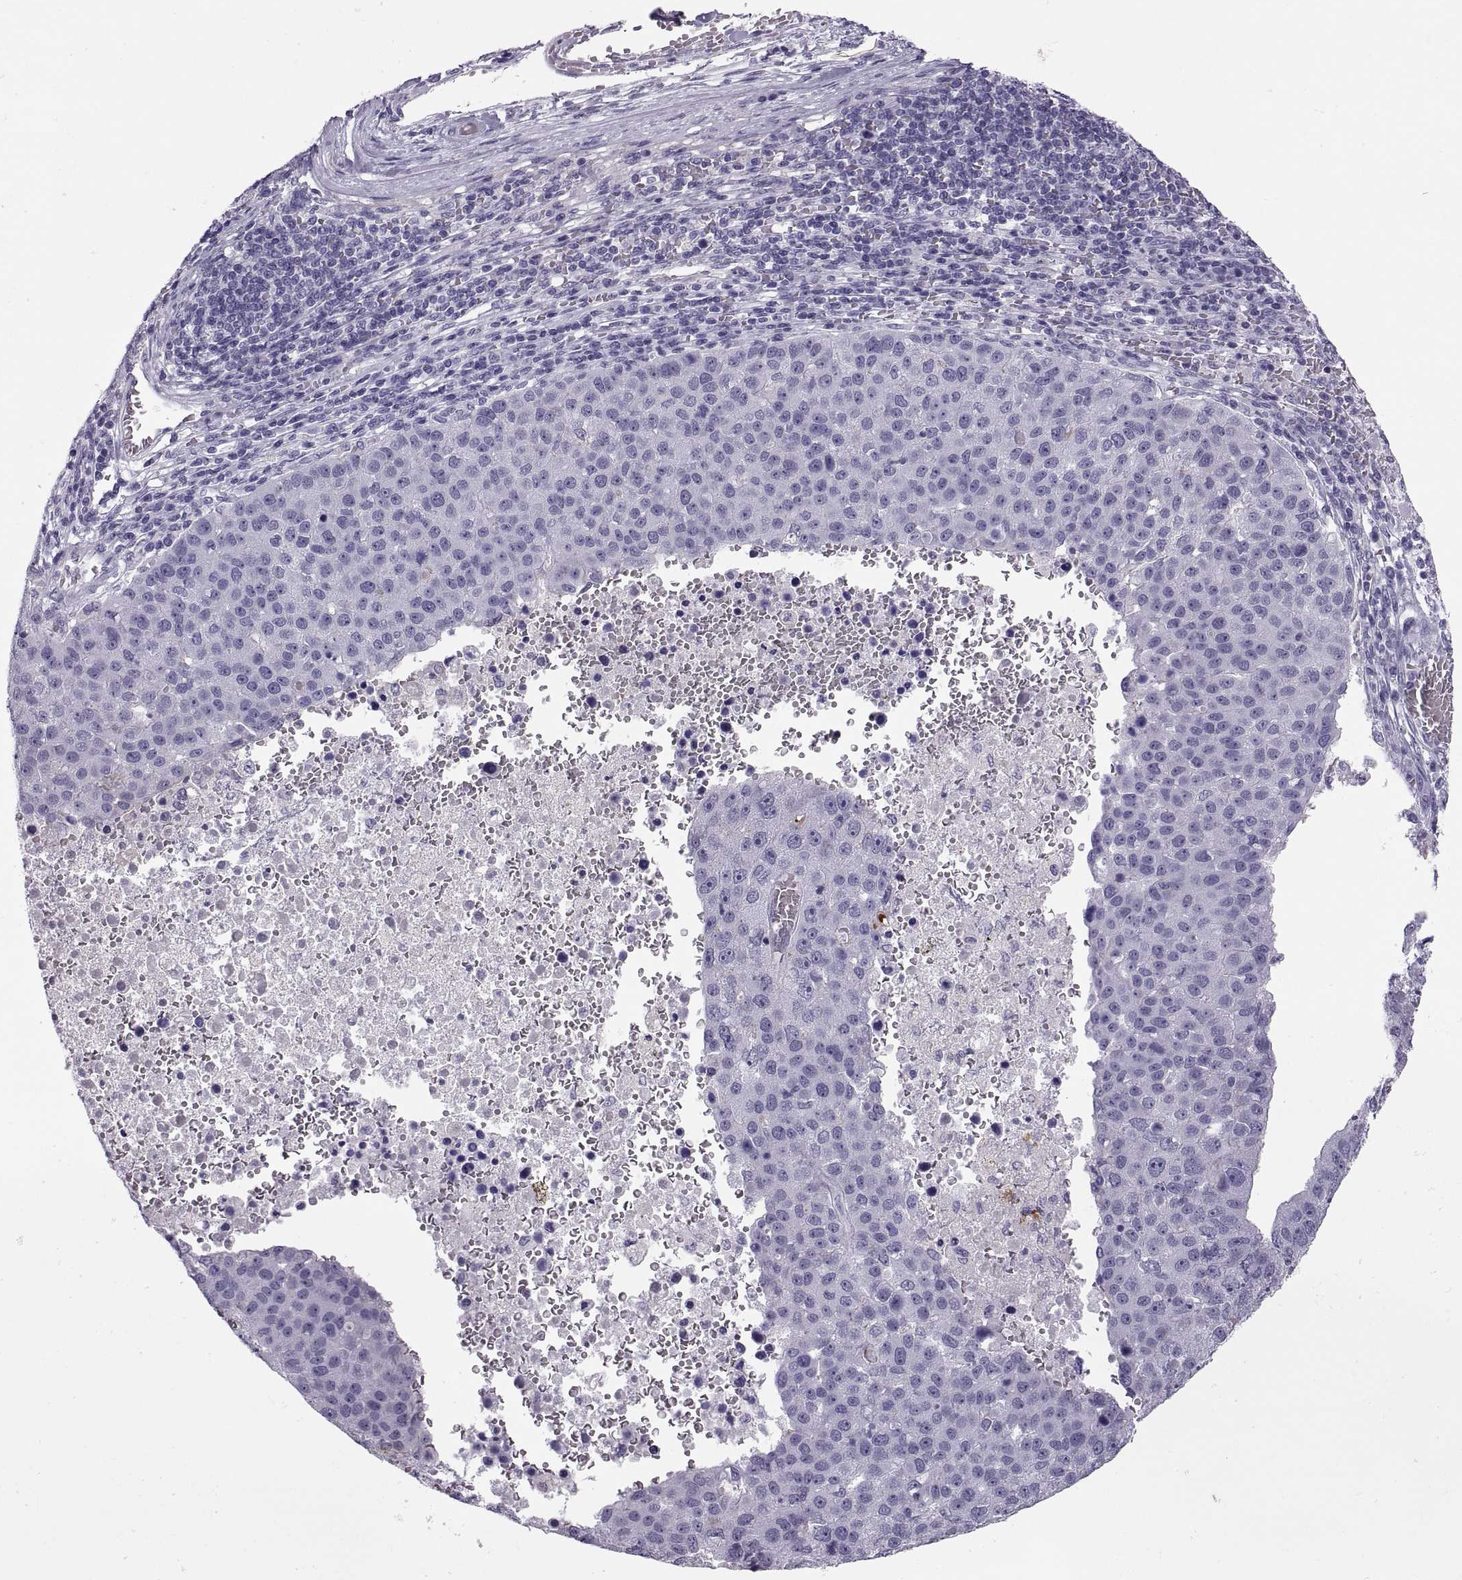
{"staining": {"intensity": "negative", "quantity": "none", "location": "none"}, "tissue": "pancreatic cancer", "cell_type": "Tumor cells", "image_type": "cancer", "snomed": [{"axis": "morphology", "description": "Adenocarcinoma, NOS"}, {"axis": "topography", "description": "Pancreas"}], "caption": "IHC photomicrograph of human pancreatic cancer stained for a protein (brown), which displays no staining in tumor cells.", "gene": "QRICH2", "patient": {"sex": "female", "age": 61}}